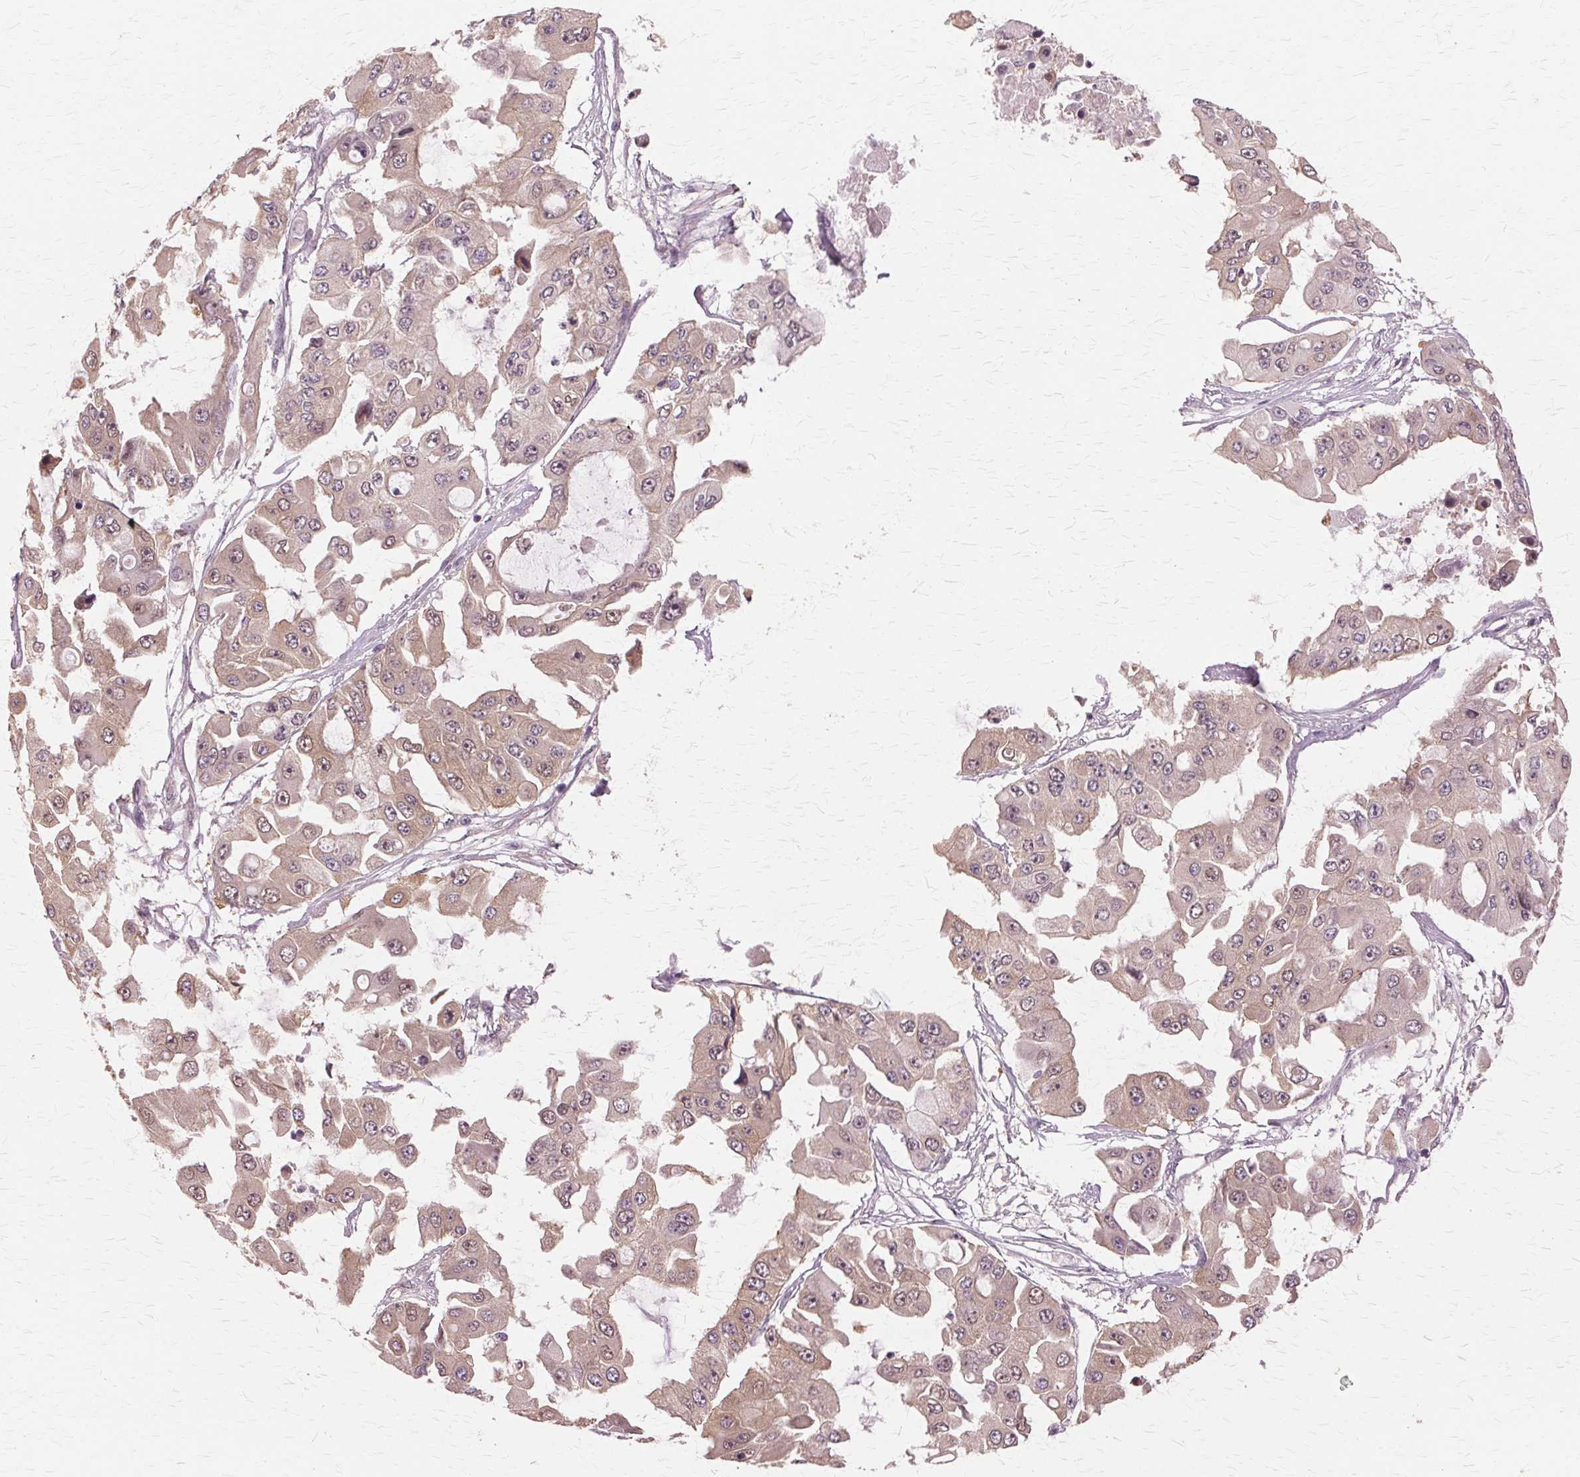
{"staining": {"intensity": "weak", "quantity": "25%-75%", "location": "cytoplasmic/membranous,nuclear"}, "tissue": "ovarian cancer", "cell_type": "Tumor cells", "image_type": "cancer", "snomed": [{"axis": "morphology", "description": "Cystadenocarcinoma, serous, NOS"}, {"axis": "topography", "description": "Ovary"}], "caption": "Weak cytoplasmic/membranous and nuclear staining for a protein is seen in approximately 25%-75% of tumor cells of ovarian serous cystadenocarcinoma using immunohistochemistry.", "gene": "PRMT5", "patient": {"sex": "female", "age": 56}}